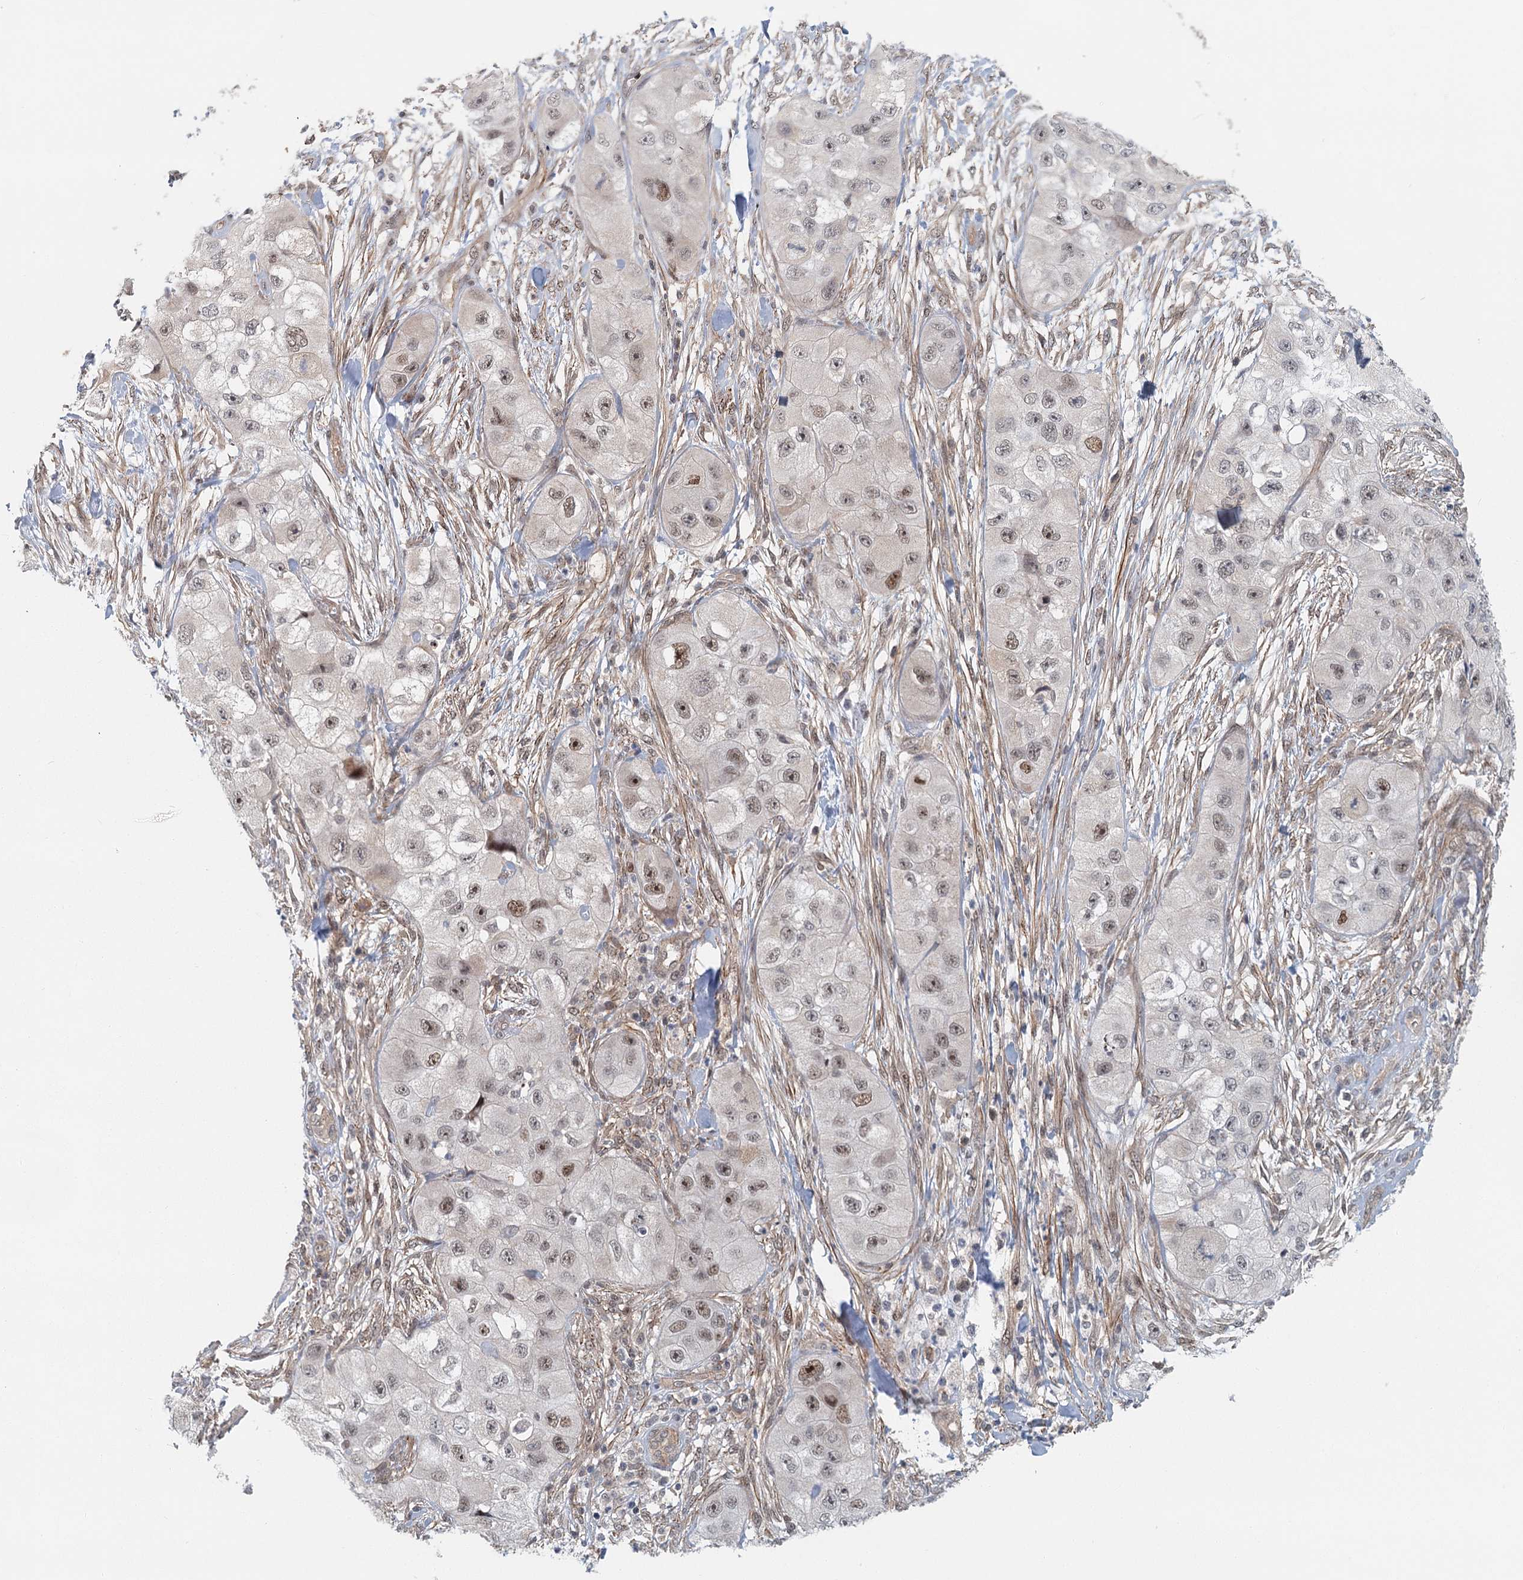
{"staining": {"intensity": "moderate", "quantity": "25%-75%", "location": "nuclear"}, "tissue": "skin cancer", "cell_type": "Tumor cells", "image_type": "cancer", "snomed": [{"axis": "morphology", "description": "Squamous cell carcinoma, NOS"}, {"axis": "topography", "description": "Skin"}, {"axis": "topography", "description": "Subcutis"}], "caption": "Protein staining of skin cancer tissue displays moderate nuclear staining in about 25%-75% of tumor cells.", "gene": "TAS2R42", "patient": {"sex": "male", "age": 73}}